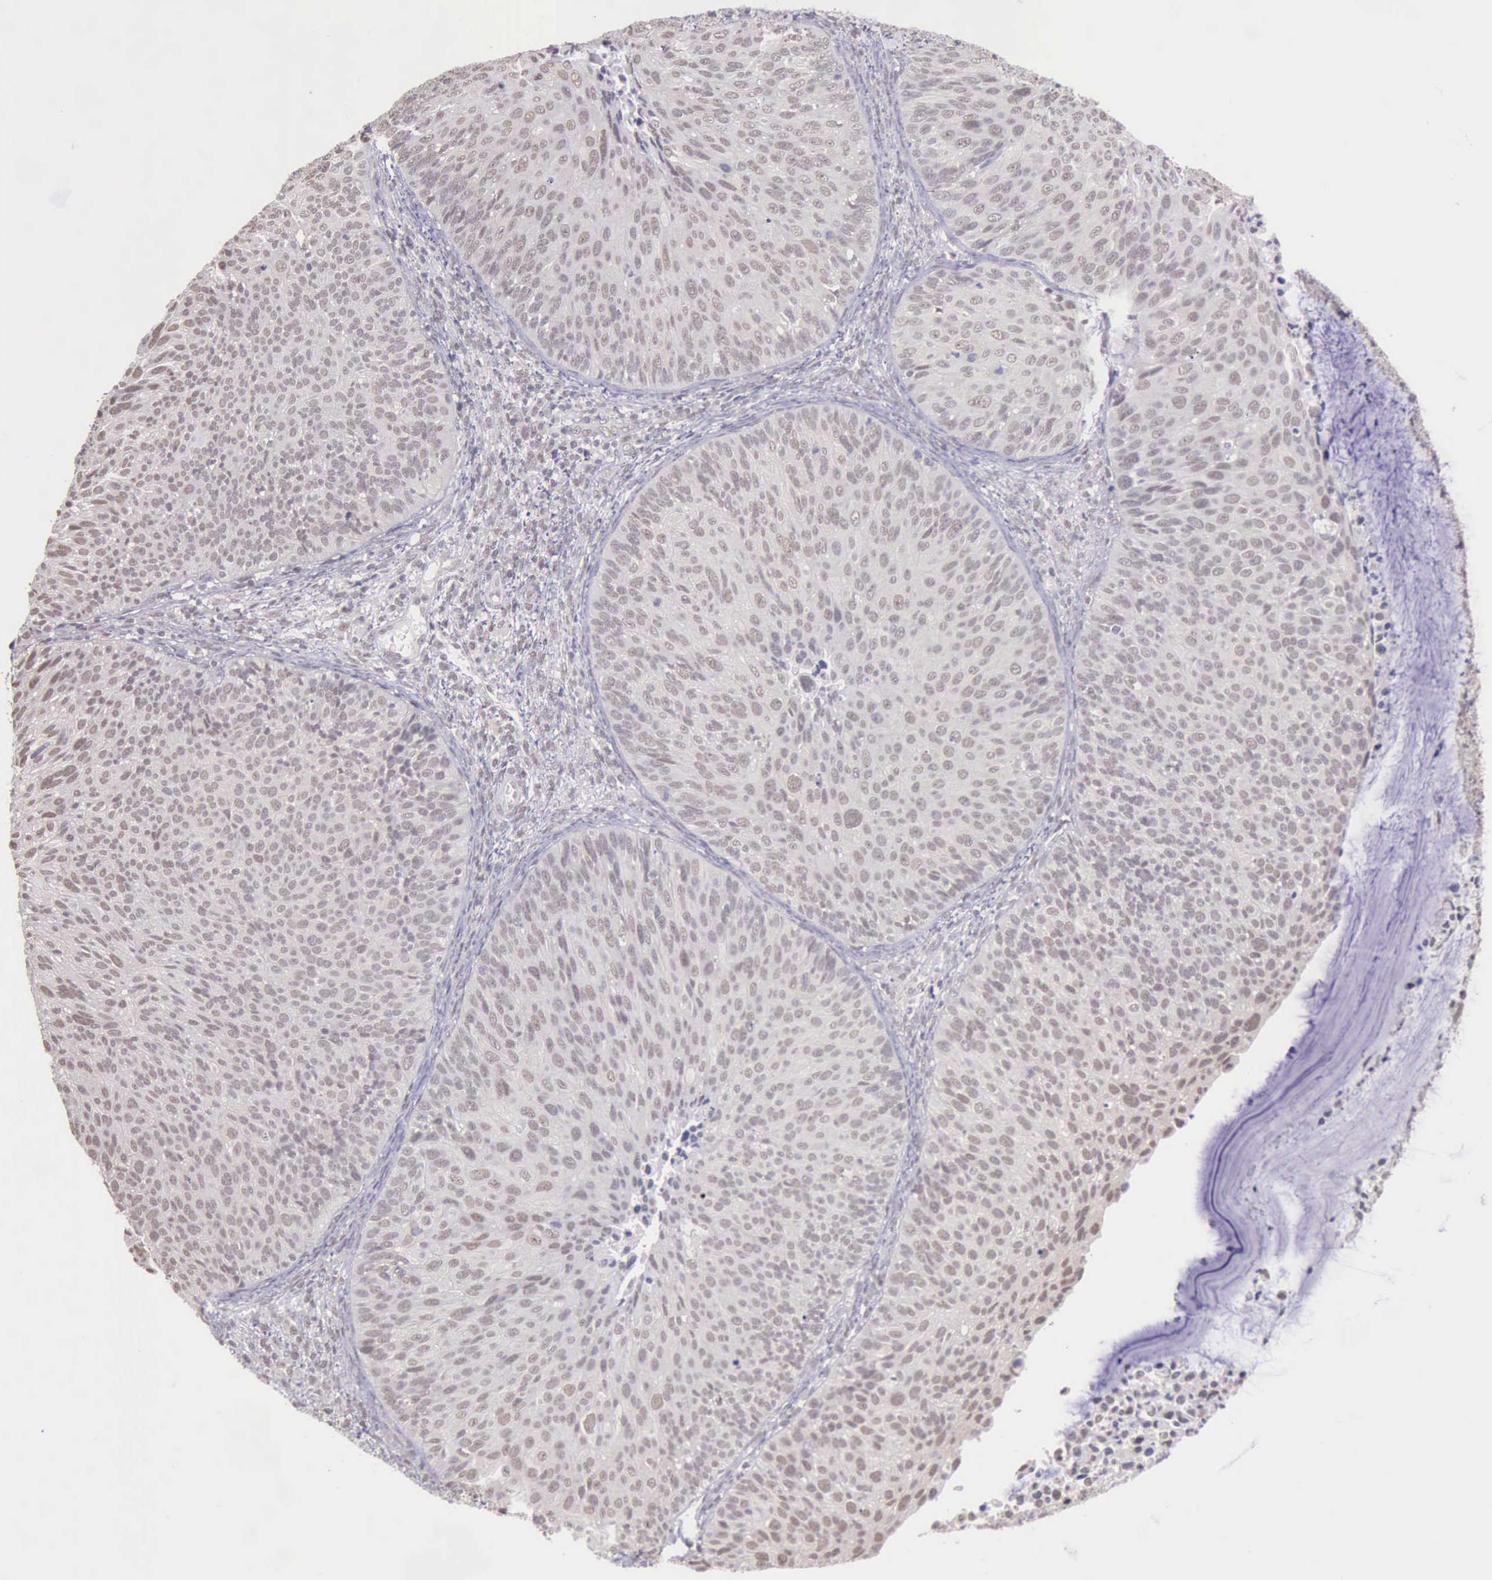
{"staining": {"intensity": "weak", "quantity": ">75%", "location": "nuclear"}, "tissue": "cervical cancer", "cell_type": "Tumor cells", "image_type": "cancer", "snomed": [{"axis": "morphology", "description": "Squamous cell carcinoma, NOS"}, {"axis": "topography", "description": "Cervix"}], "caption": "High-magnification brightfield microscopy of squamous cell carcinoma (cervical) stained with DAB (brown) and counterstained with hematoxylin (blue). tumor cells exhibit weak nuclear positivity is appreciated in about>75% of cells.", "gene": "PRPF39", "patient": {"sex": "female", "age": 36}}